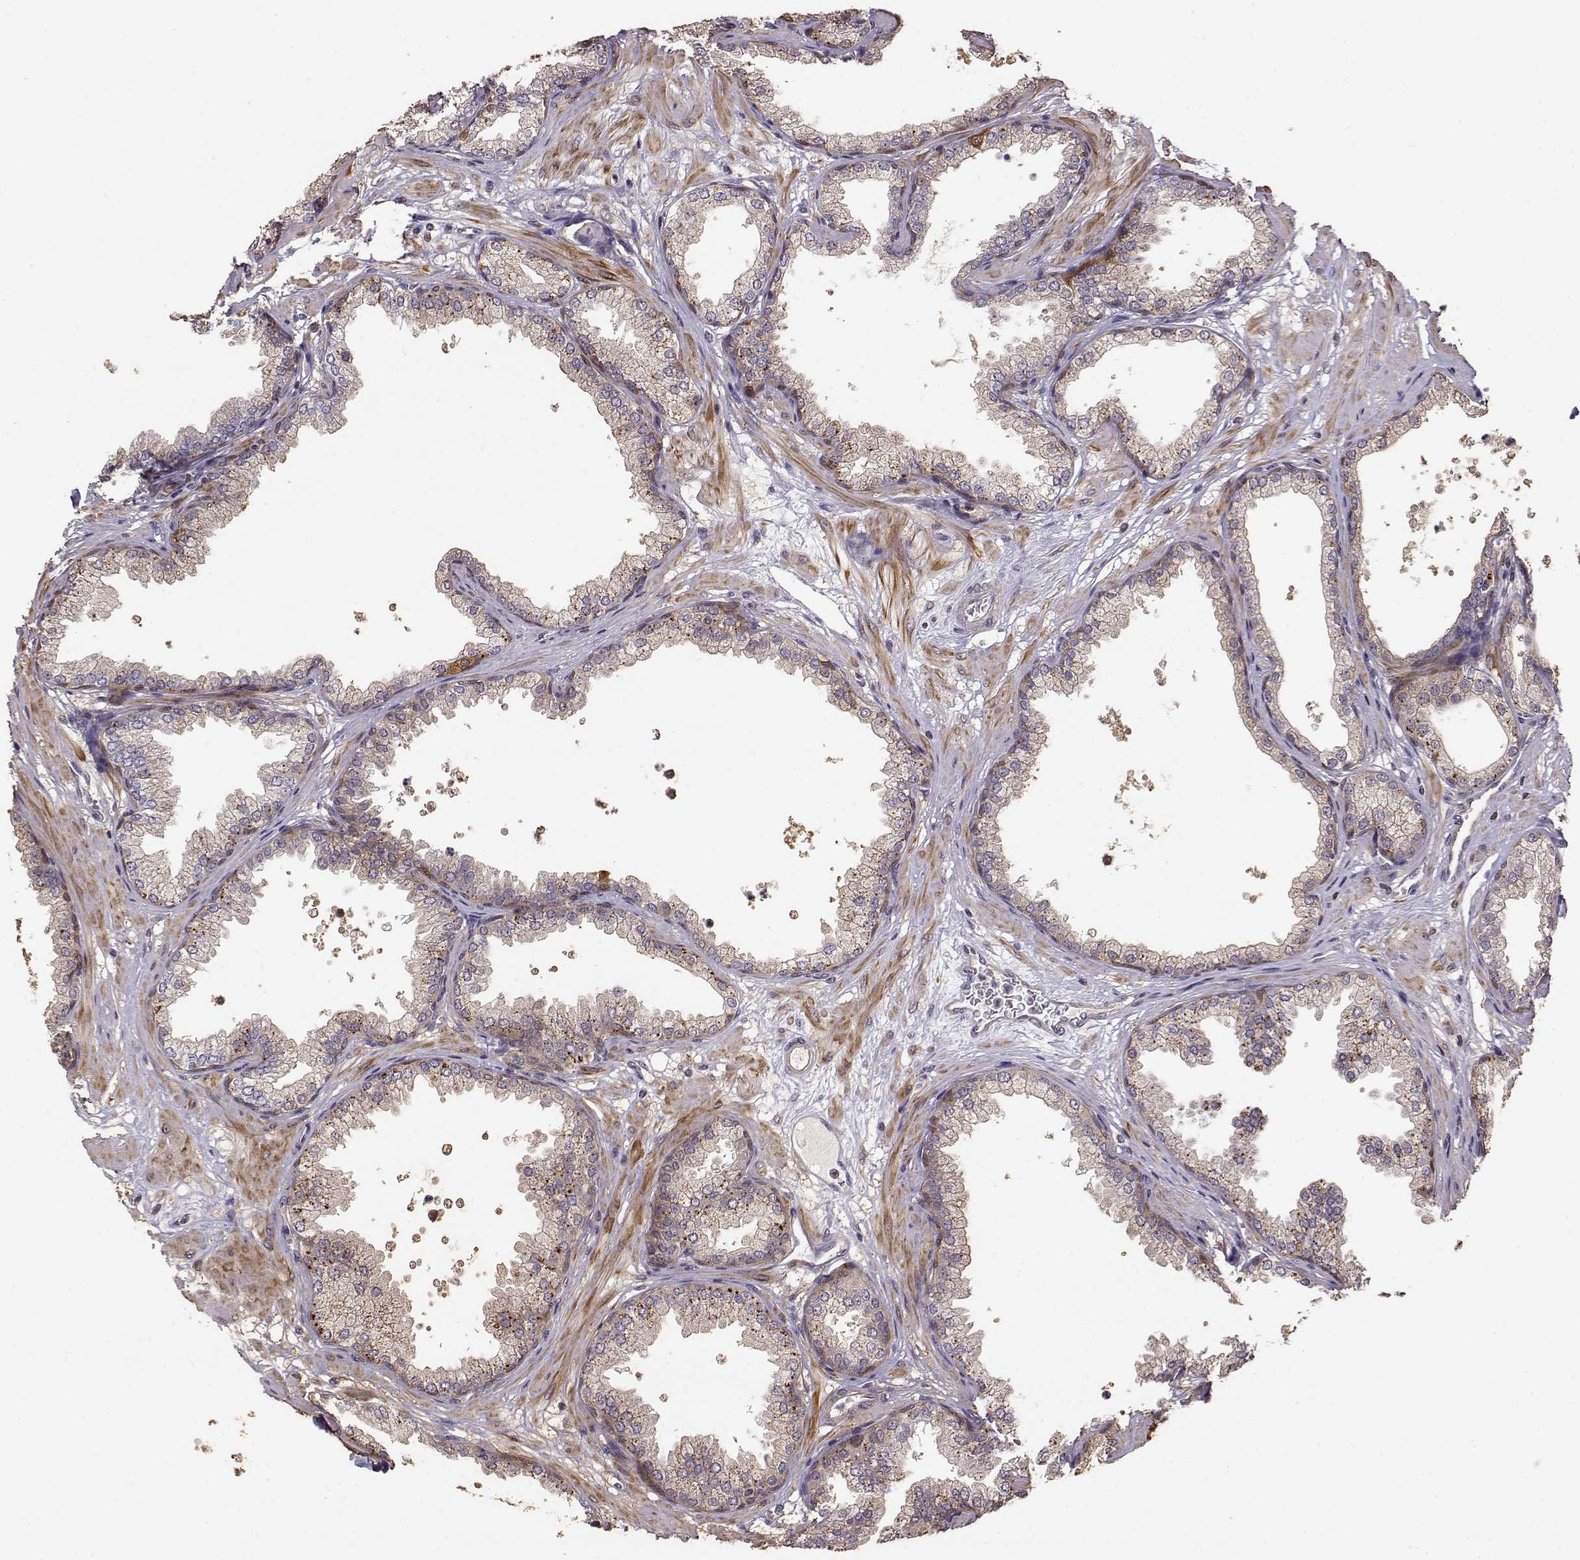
{"staining": {"intensity": "weak", "quantity": "25%-75%", "location": "cytoplasmic/membranous"}, "tissue": "prostate", "cell_type": "Glandular cells", "image_type": "normal", "snomed": [{"axis": "morphology", "description": "Normal tissue, NOS"}, {"axis": "topography", "description": "Prostate"}], "caption": "Immunohistochemistry (IHC) image of unremarkable prostate: prostate stained using IHC reveals low levels of weak protein expression localized specifically in the cytoplasmic/membranous of glandular cells, appearing as a cytoplasmic/membranous brown color.", "gene": "CRIM1", "patient": {"sex": "male", "age": 37}}